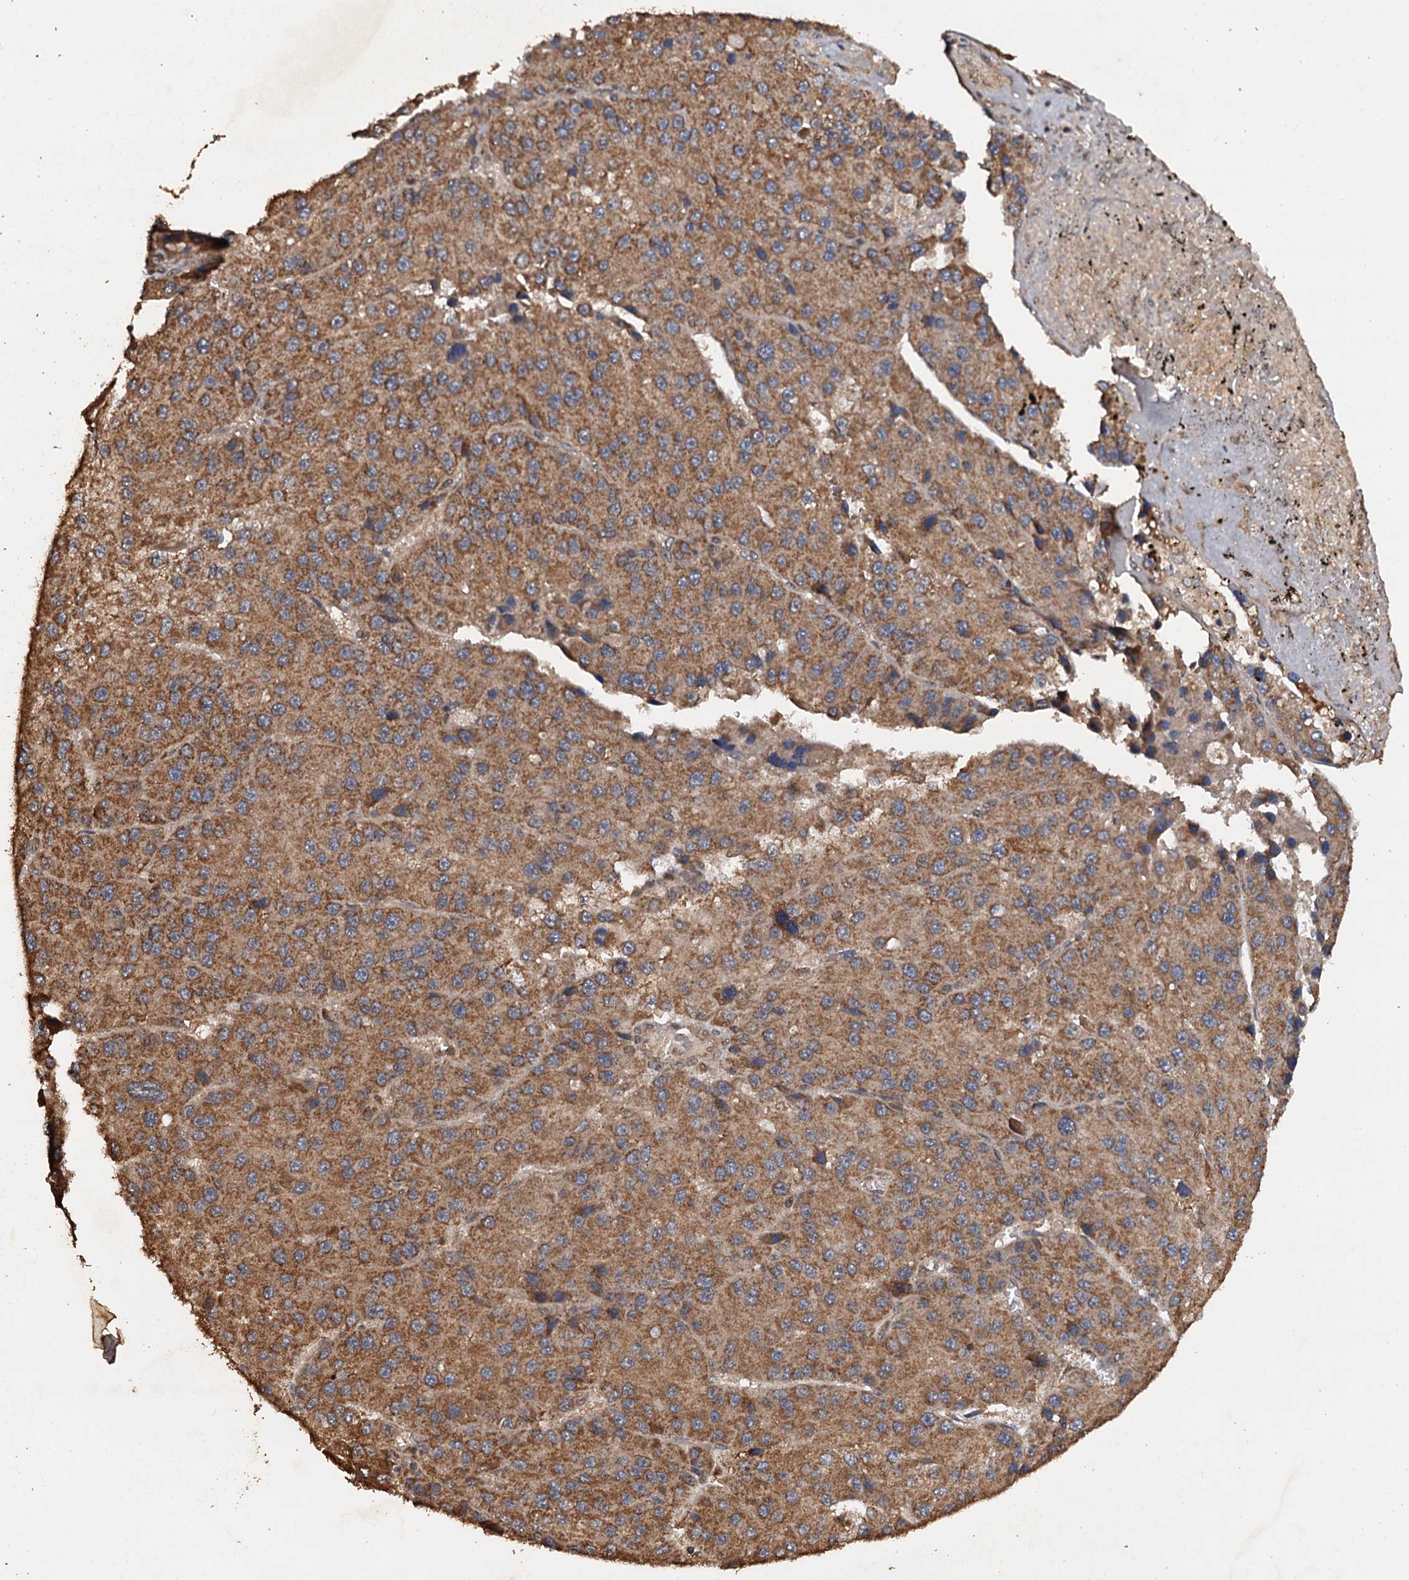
{"staining": {"intensity": "moderate", "quantity": ">75%", "location": "cytoplasmic/membranous"}, "tissue": "liver cancer", "cell_type": "Tumor cells", "image_type": "cancer", "snomed": [{"axis": "morphology", "description": "Carcinoma, Hepatocellular, NOS"}, {"axis": "topography", "description": "Liver"}], "caption": "A micrograph of liver cancer stained for a protein reveals moderate cytoplasmic/membranous brown staining in tumor cells. Immunohistochemistry (ihc) stains the protein of interest in brown and the nuclei are stained blue.", "gene": "PSMD9", "patient": {"sex": "female", "age": 73}}